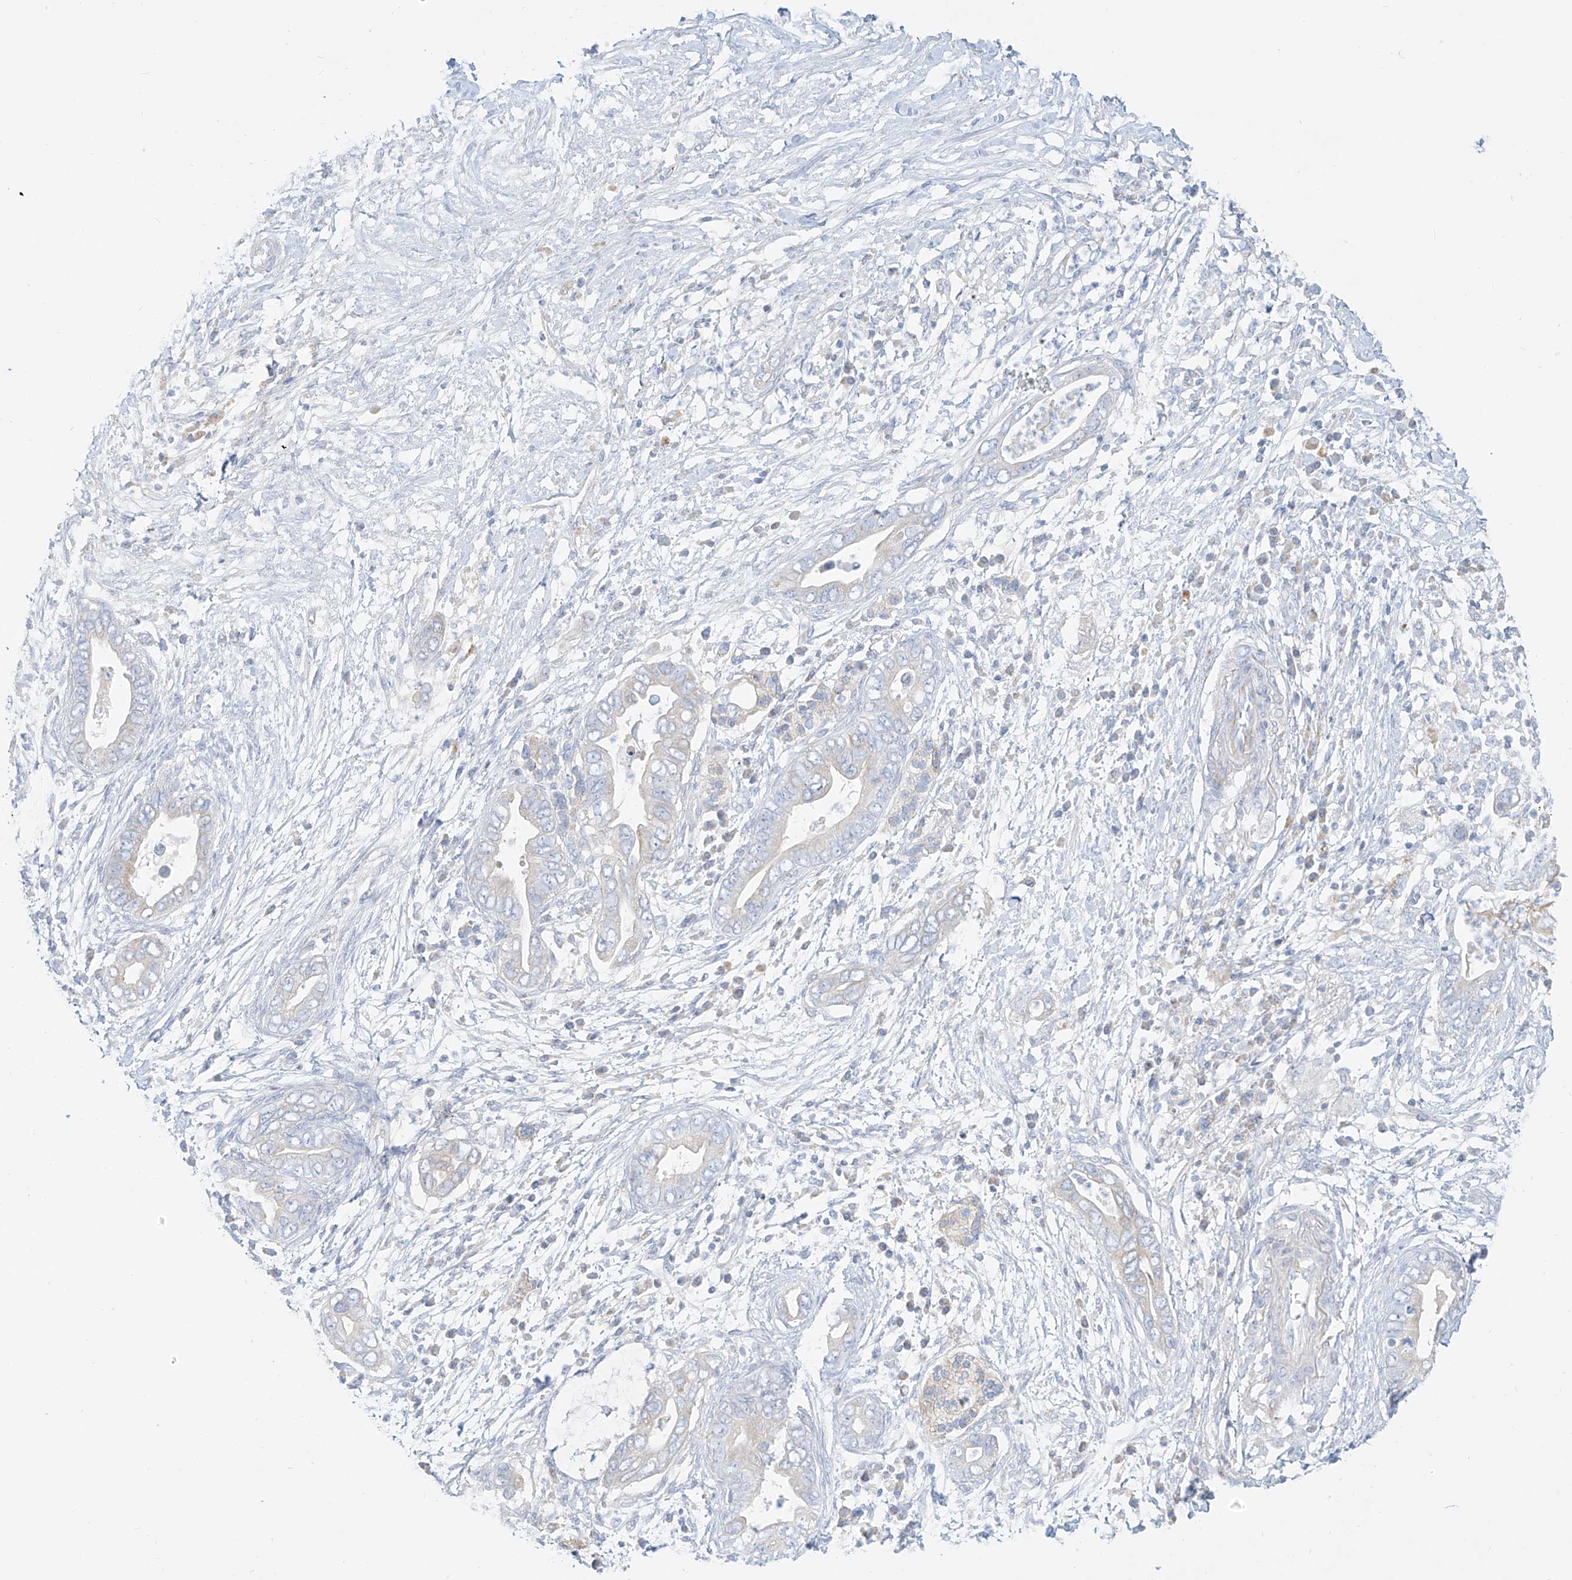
{"staining": {"intensity": "negative", "quantity": "none", "location": "none"}, "tissue": "pancreatic cancer", "cell_type": "Tumor cells", "image_type": "cancer", "snomed": [{"axis": "morphology", "description": "Adenocarcinoma, NOS"}, {"axis": "topography", "description": "Pancreas"}], "caption": "The image shows no significant staining in tumor cells of adenocarcinoma (pancreatic).", "gene": "OCSTAMP", "patient": {"sex": "male", "age": 75}}